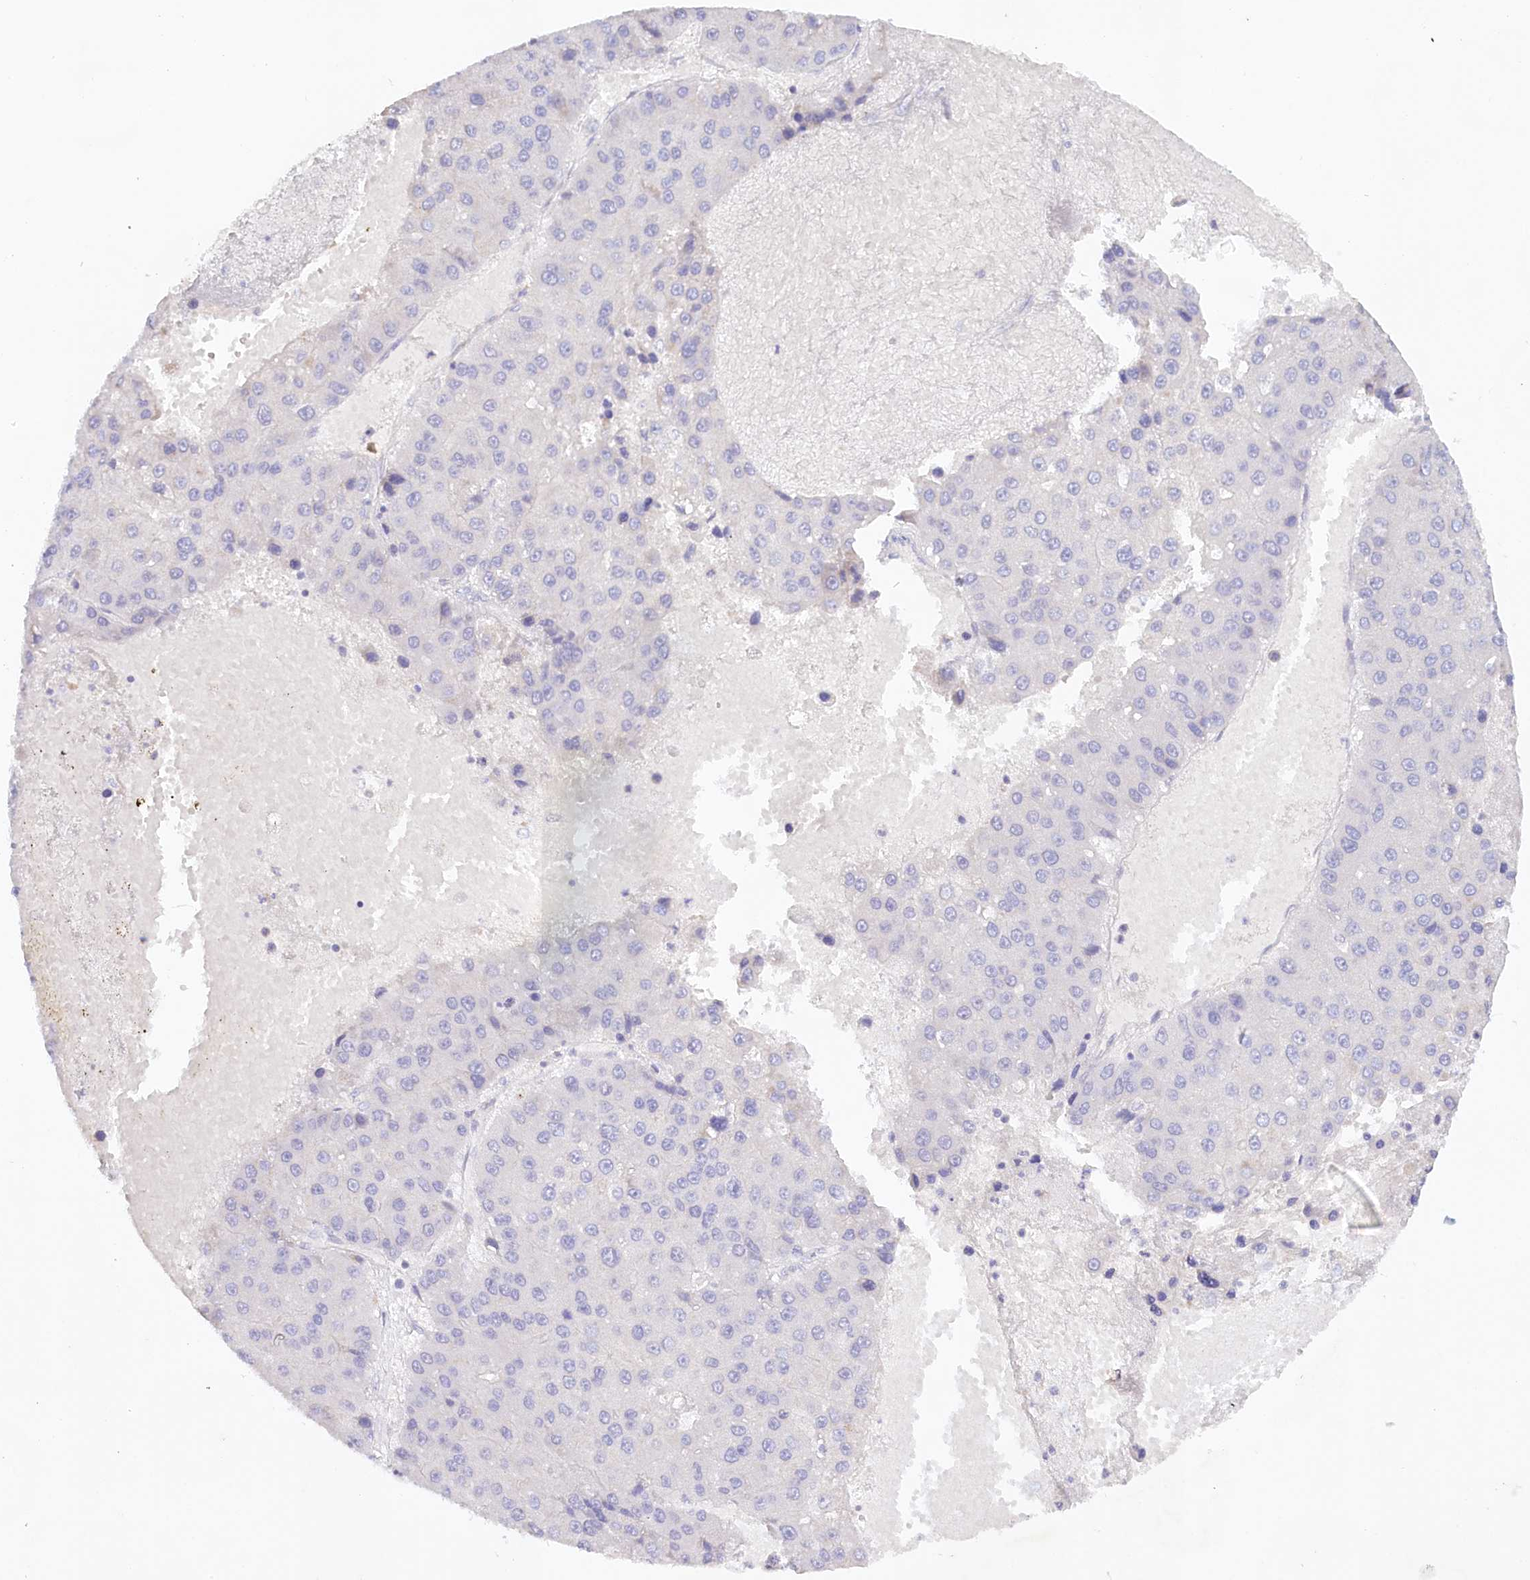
{"staining": {"intensity": "negative", "quantity": "none", "location": "none"}, "tissue": "liver cancer", "cell_type": "Tumor cells", "image_type": "cancer", "snomed": [{"axis": "morphology", "description": "Carcinoma, Hepatocellular, NOS"}, {"axis": "topography", "description": "Liver"}], "caption": "Liver cancer was stained to show a protein in brown. There is no significant positivity in tumor cells.", "gene": "PSAPL1", "patient": {"sex": "female", "age": 73}}